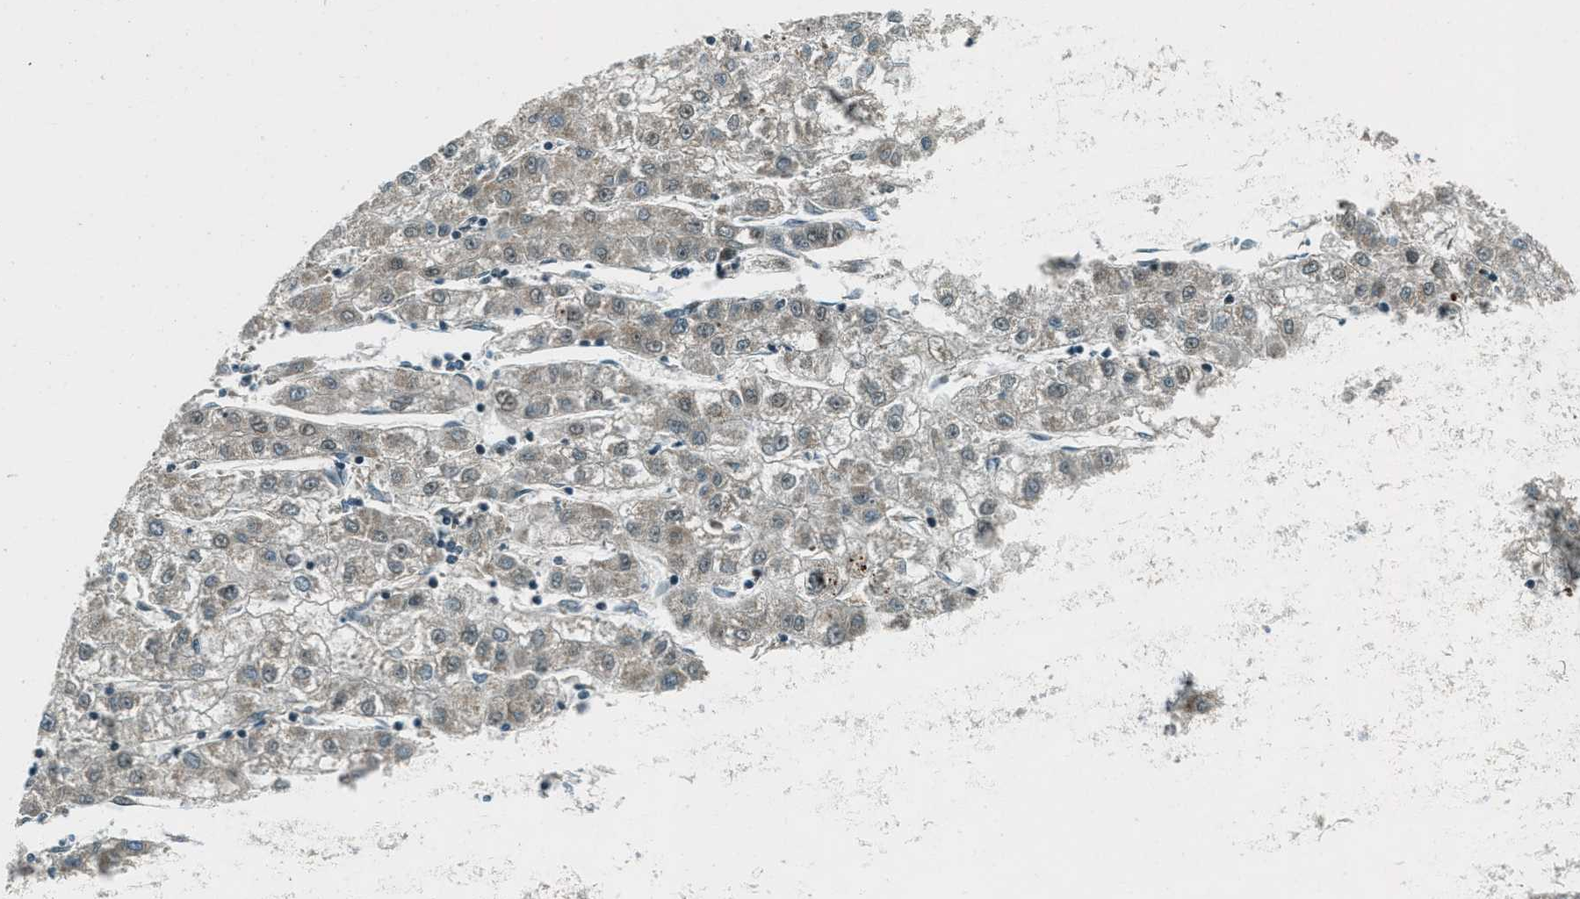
{"staining": {"intensity": "weak", "quantity": "<25%", "location": "nuclear"}, "tissue": "liver cancer", "cell_type": "Tumor cells", "image_type": "cancer", "snomed": [{"axis": "morphology", "description": "Carcinoma, Hepatocellular, NOS"}, {"axis": "topography", "description": "Liver"}], "caption": "Liver cancer (hepatocellular carcinoma) was stained to show a protein in brown. There is no significant expression in tumor cells. Brightfield microscopy of immunohistochemistry stained with DAB (brown) and hematoxylin (blue), captured at high magnification.", "gene": "TARDBP", "patient": {"sex": "male", "age": 72}}